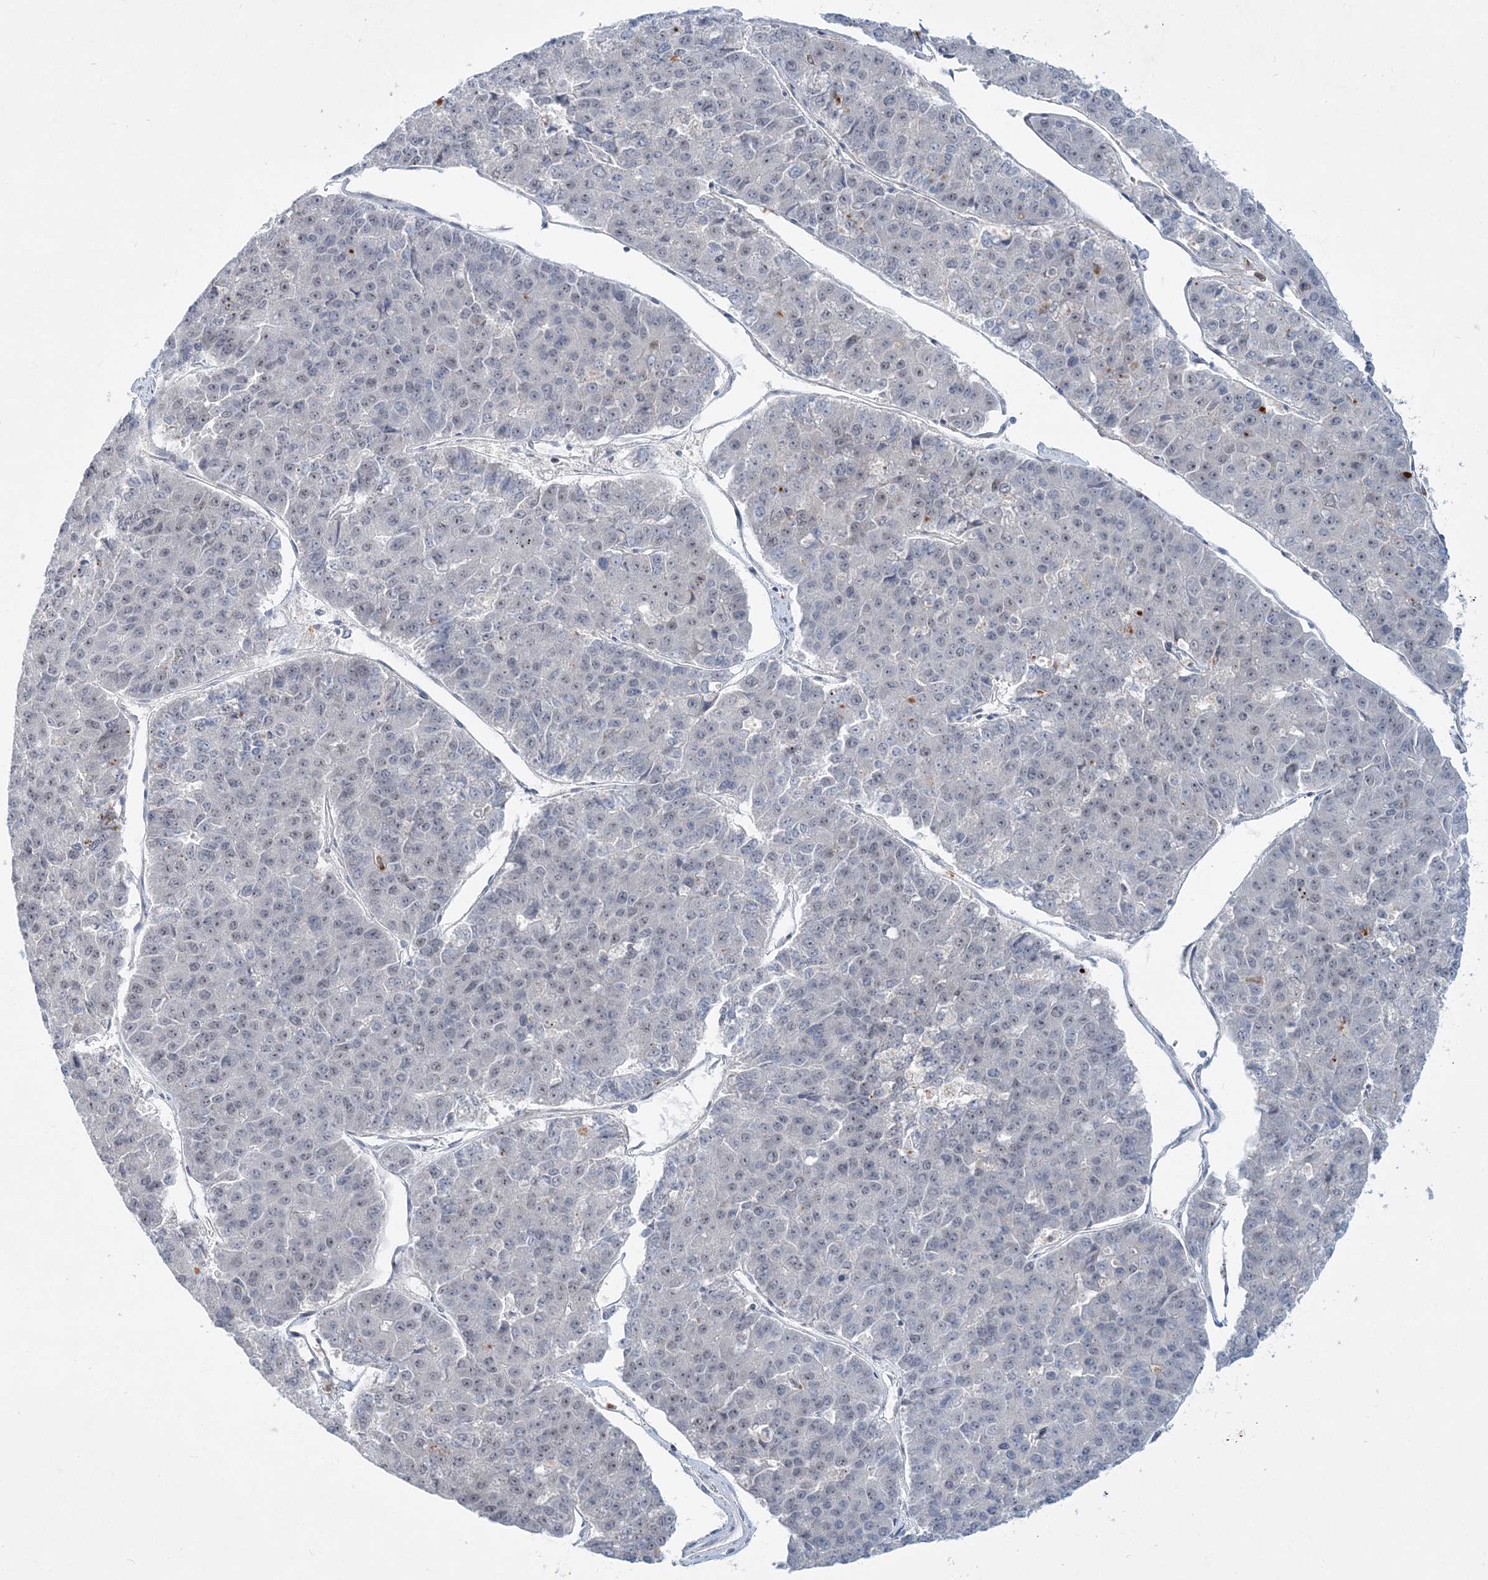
{"staining": {"intensity": "weak", "quantity": "<25%", "location": "nuclear"}, "tissue": "pancreatic cancer", "cell_type": "Tumor cells", "image_type": "cancer", "snomed": [{"axis": "morphology", "description": "Adenocarcinoma, NOS"}, {"axis": "topography", "description": "Pancreas"}], "caption": "Protein analysis of pancreatic cancer (adenocarcinoma) shows no significant expression in tumor cells.", "gene": "DNAH5", "patient": {"sex": "male", "age": 50}}